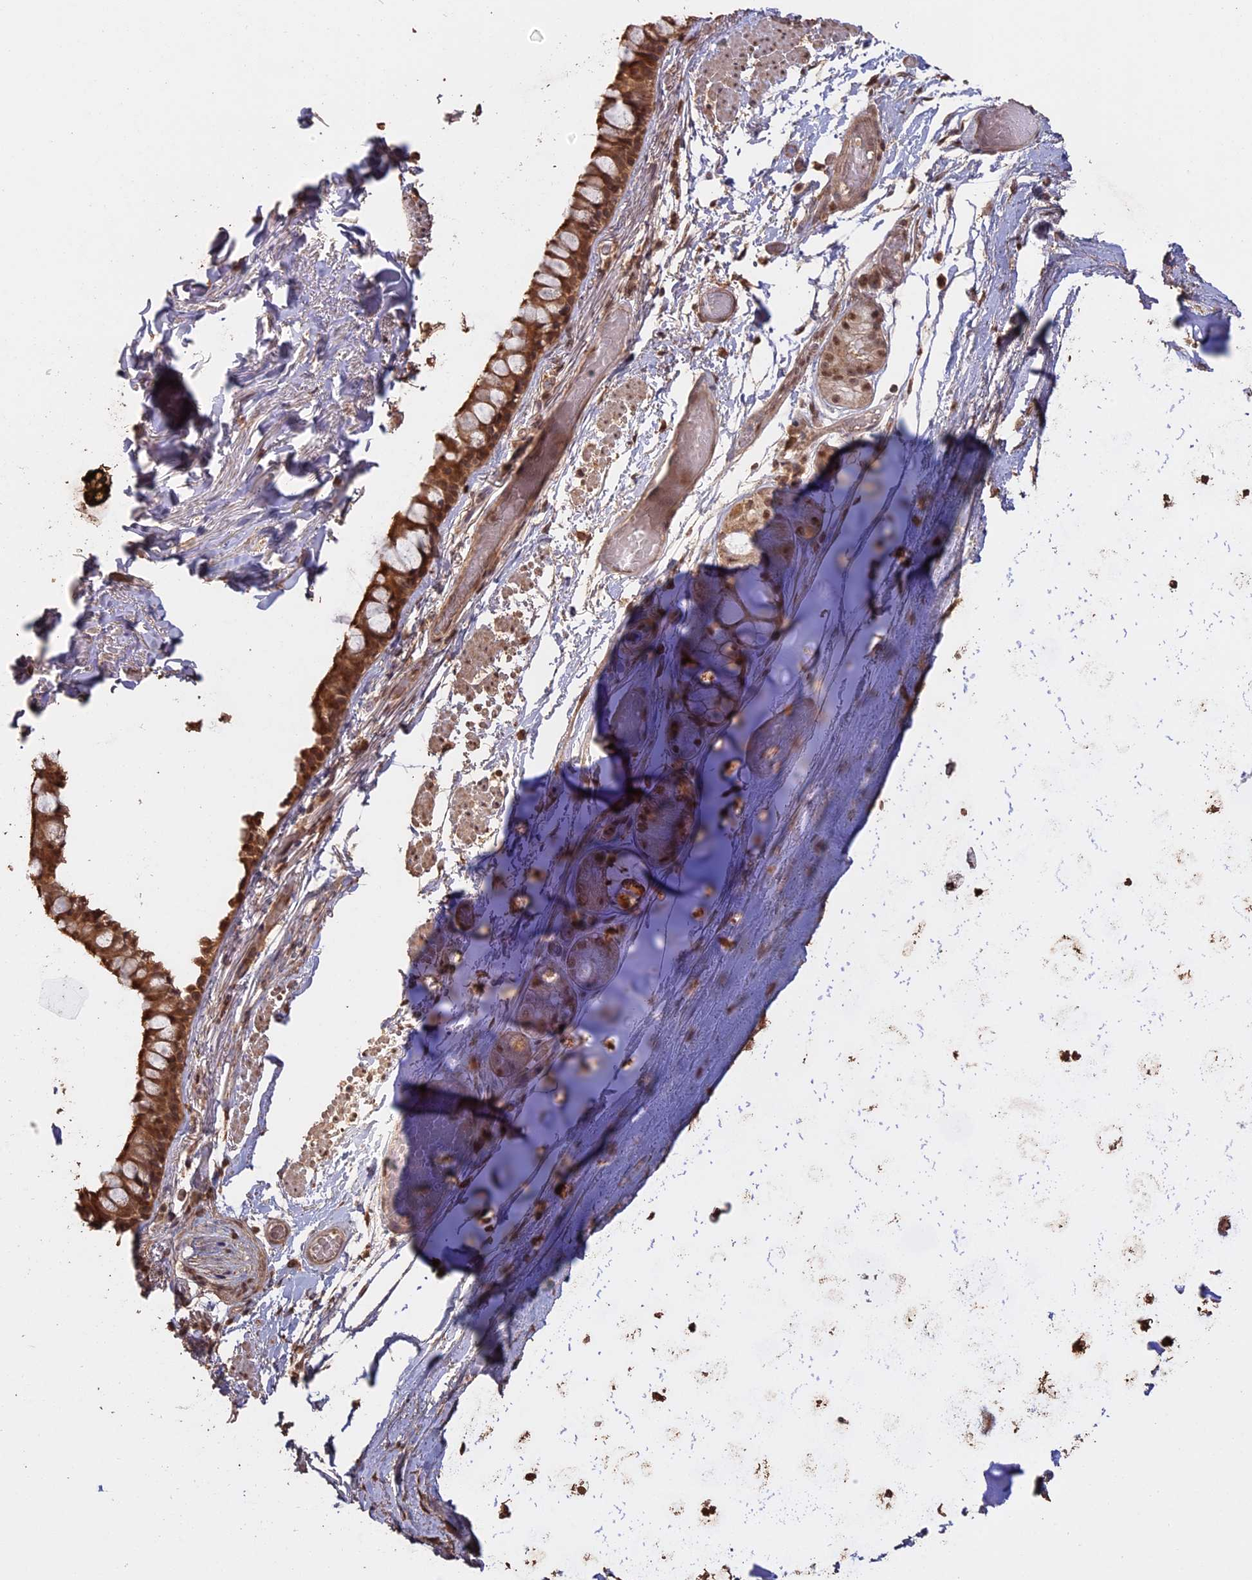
{"staining": {"intensity": "moderate", "quantity": ">75%", "location": "cytoplasmic/membranous,nuclear"}, "tissue": "bronchus", "cell_type": "Respiratory epithelial cells", "image_type": "normal", "snomed": [{"axis": "morphology", "description": "Normal tissue, NOS"}, {"axis": "topography", "description": "Cartilage tissue"}], "caption": "An image showing moderate cytoplasmic/membranous,nuclear expression in approximately >75% of respiratory epithelial cells in benign bronchus, as visualized by brown immunohistochemical staining.", "gene": "PSMC6", "patient": {"sex": "male", "age": 63}}